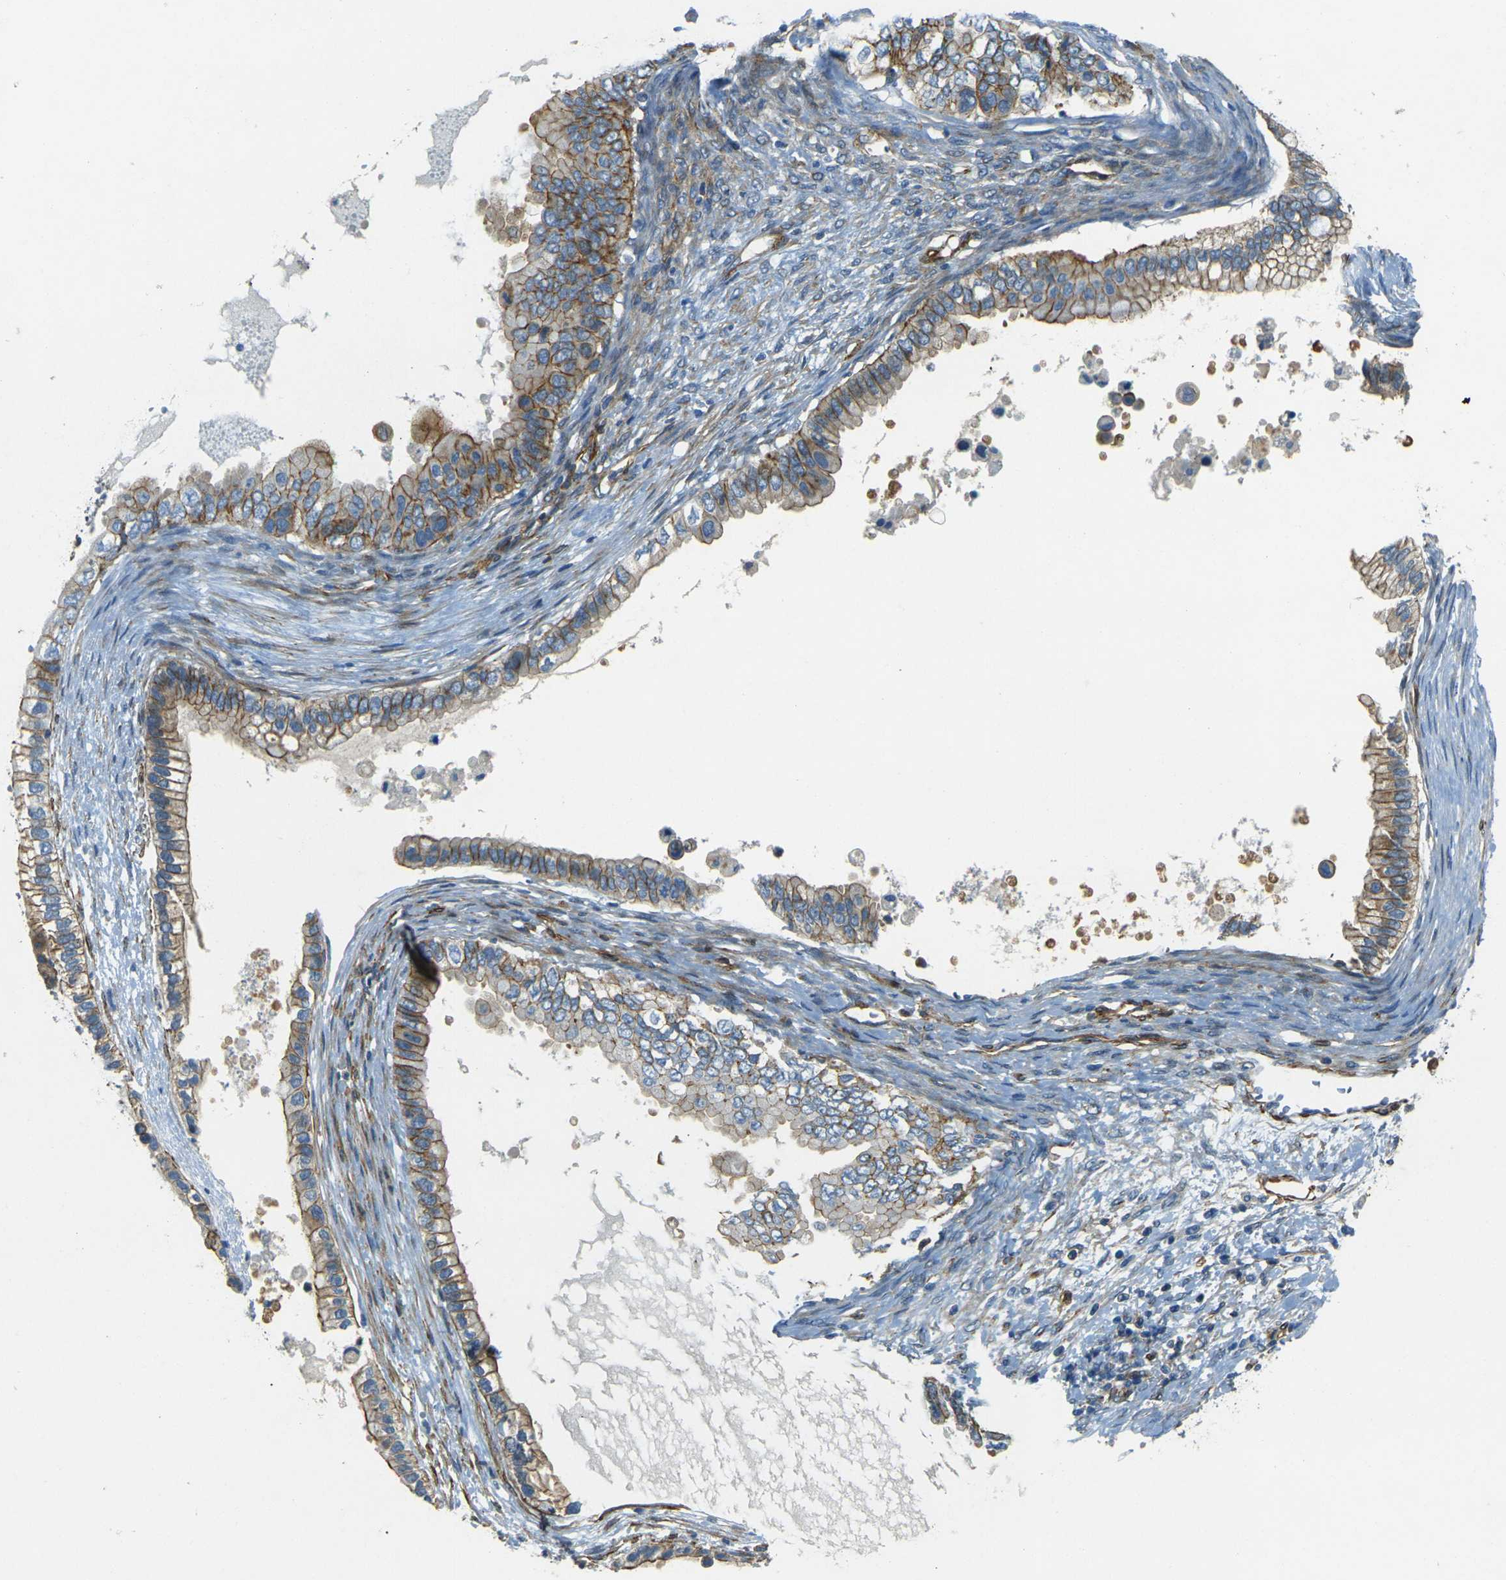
{"staining": {"intensity": "moderate", "quantity": ">75%", "location": "cytoplasmic/membranous"}, "tissue": "ovarian cancer", "cell_type": "Tumor cells", "image_type": "cancer", "snomed": [{"axis": "morphology", "description": "Cystadenocarcinoma, mucinous, NOS"}, {"axis": "topography", "description": "Ovary"}], "caption": "Protein staining demonstrates moderate cytoplasmic/membranous positivity in about >75% of tumor cells in mucinous cystadenocarcinoma (ovarian). The staining was performed using DAB (3,3'-diaminobenzidine) to visualize the protein expression in brown, while the nuclei were stained in blue with hematoxylin (Magnification: 20x).", "gene": "EPHA7", "patient": {"sex": "female", "age": 80}}